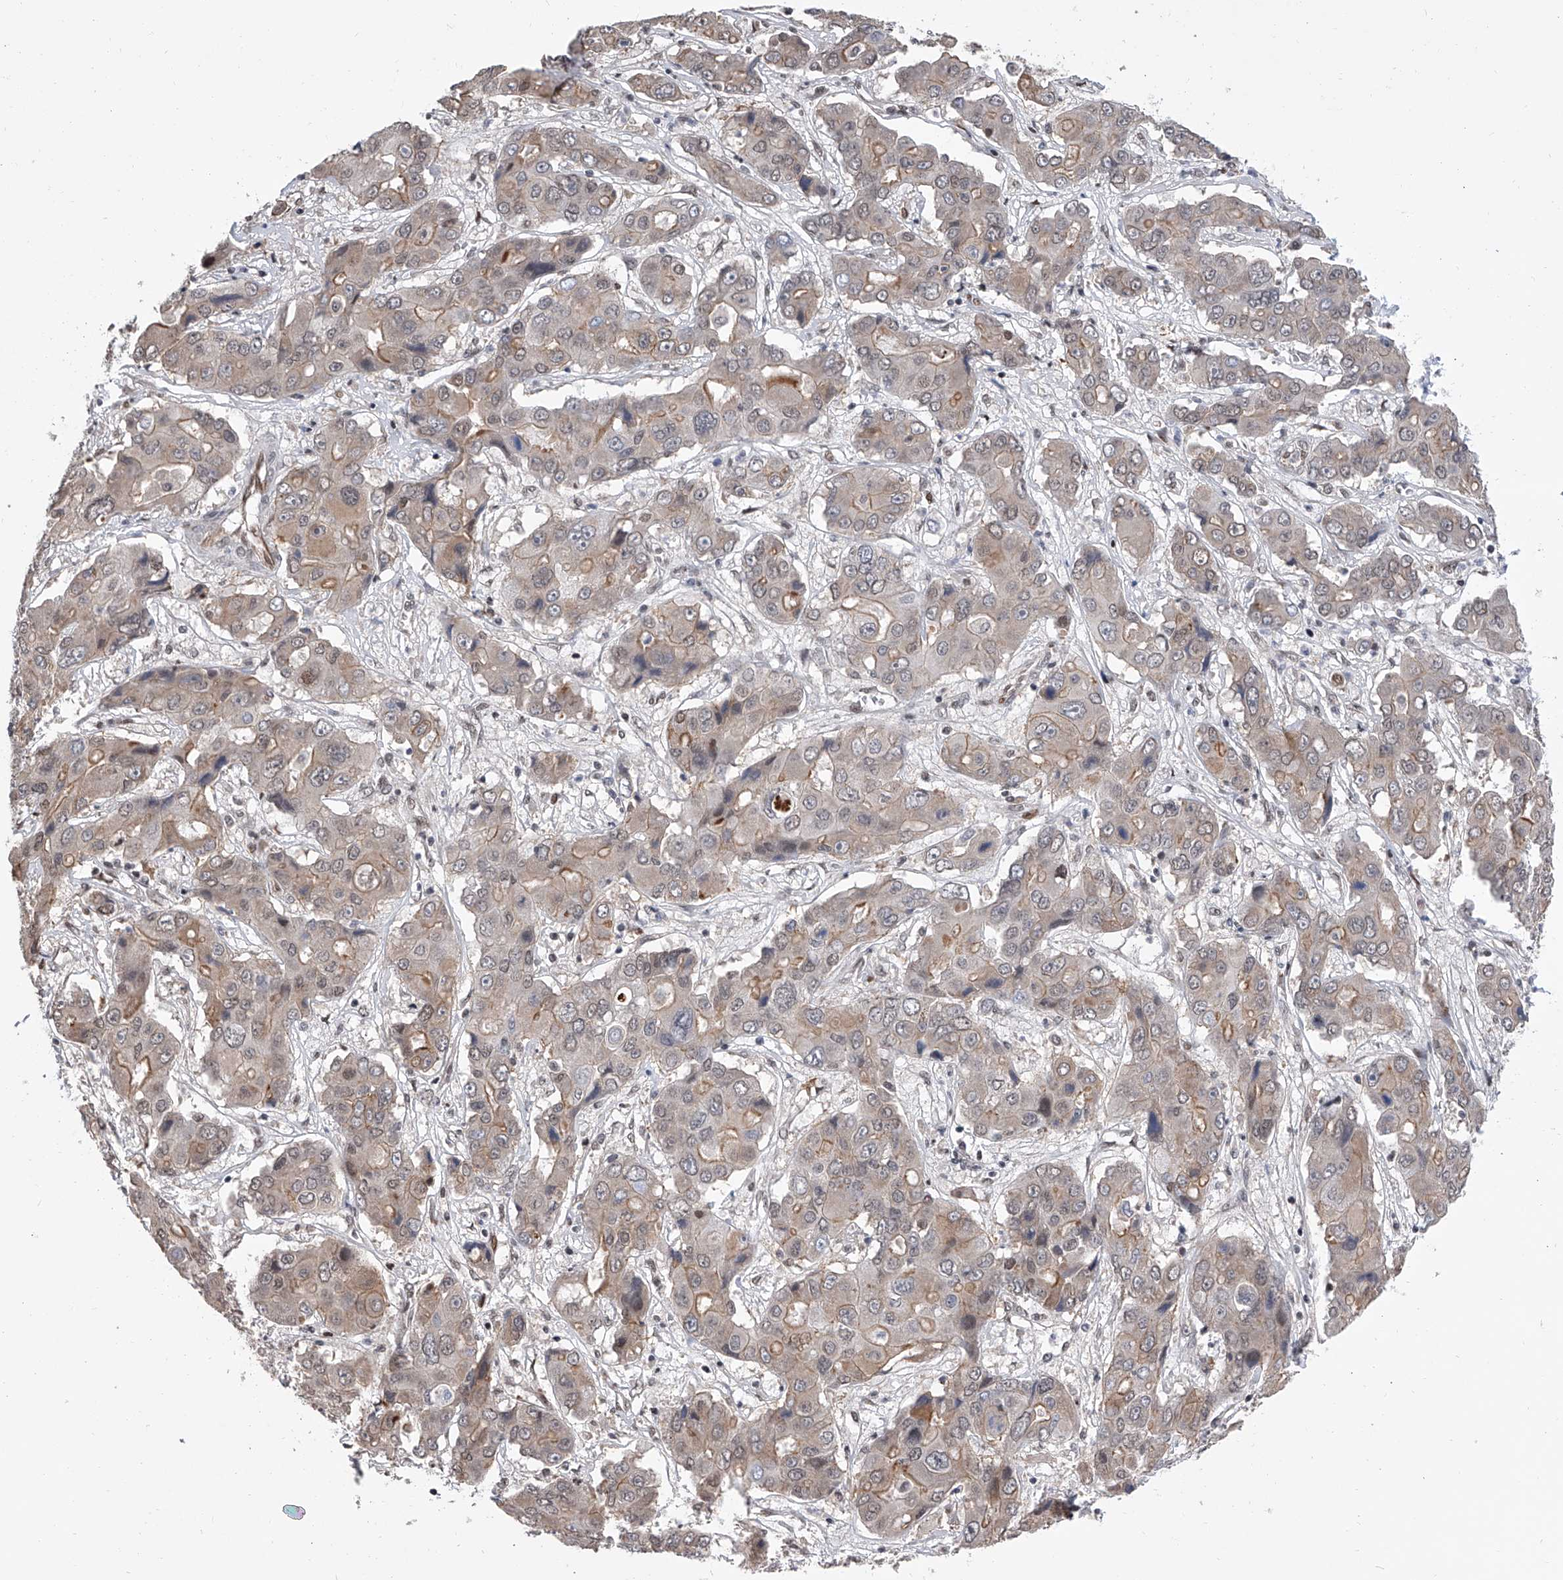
{"staining": {"intensity": "moderate", "quantity": "25%-75%", "location": "cytoplasmic/membranous"}, "tissue": "liver cancer", "cell_type": "Tumor cells", "image_type": "cancer", "snomed": [{"axis": "morphology", "description": "Cholangiocarcinoma"}, {"axis": "topography", "description": "Liver"}], "caption": "A brown stain labels moderate cytoplasmic/membranous staining of a protein in cholangiocarcinoma (liver) tumor cells.", "gene": "ZNF426", "patient": {"sex": "male", "age": 67}}